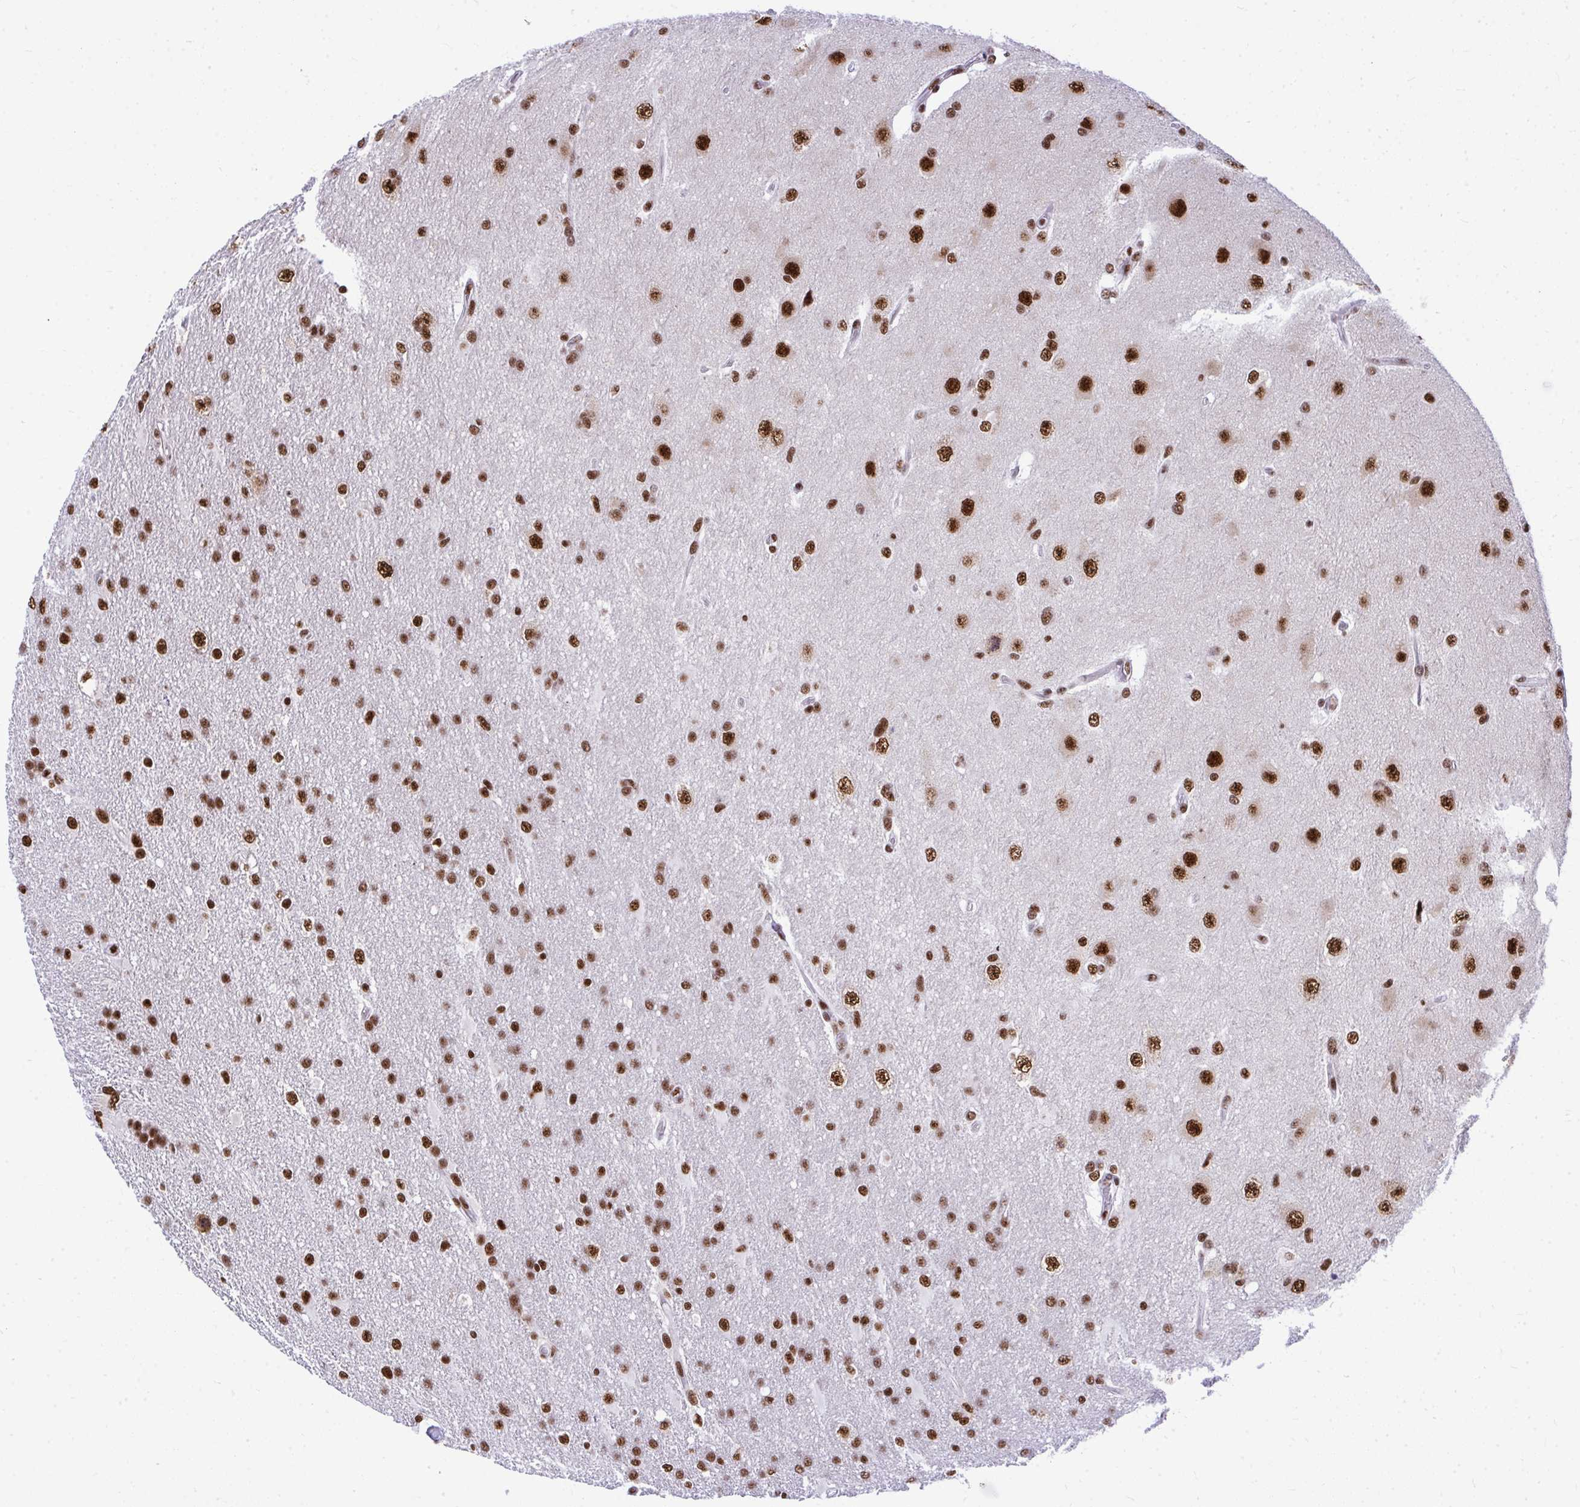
{"staining": {"intensity": "strong", "quantity": ">75%", "location": "nuclear"}, "tissue": "glioma", "cell_type": "Tumor cells", "image_type": "cancer", "snomed": [{"axis": "morphology", "description": "Glioma, malignant, High grade"}, {"axis": "topography", "description": "Brain"}], "caption": "The image shows staining of malignant high-grade glioma, revealing strong nuclear protein staining (brown color) within tumor cells.", "gene": "PRPF19", "patient": {"sex": "male", "age": 53}}